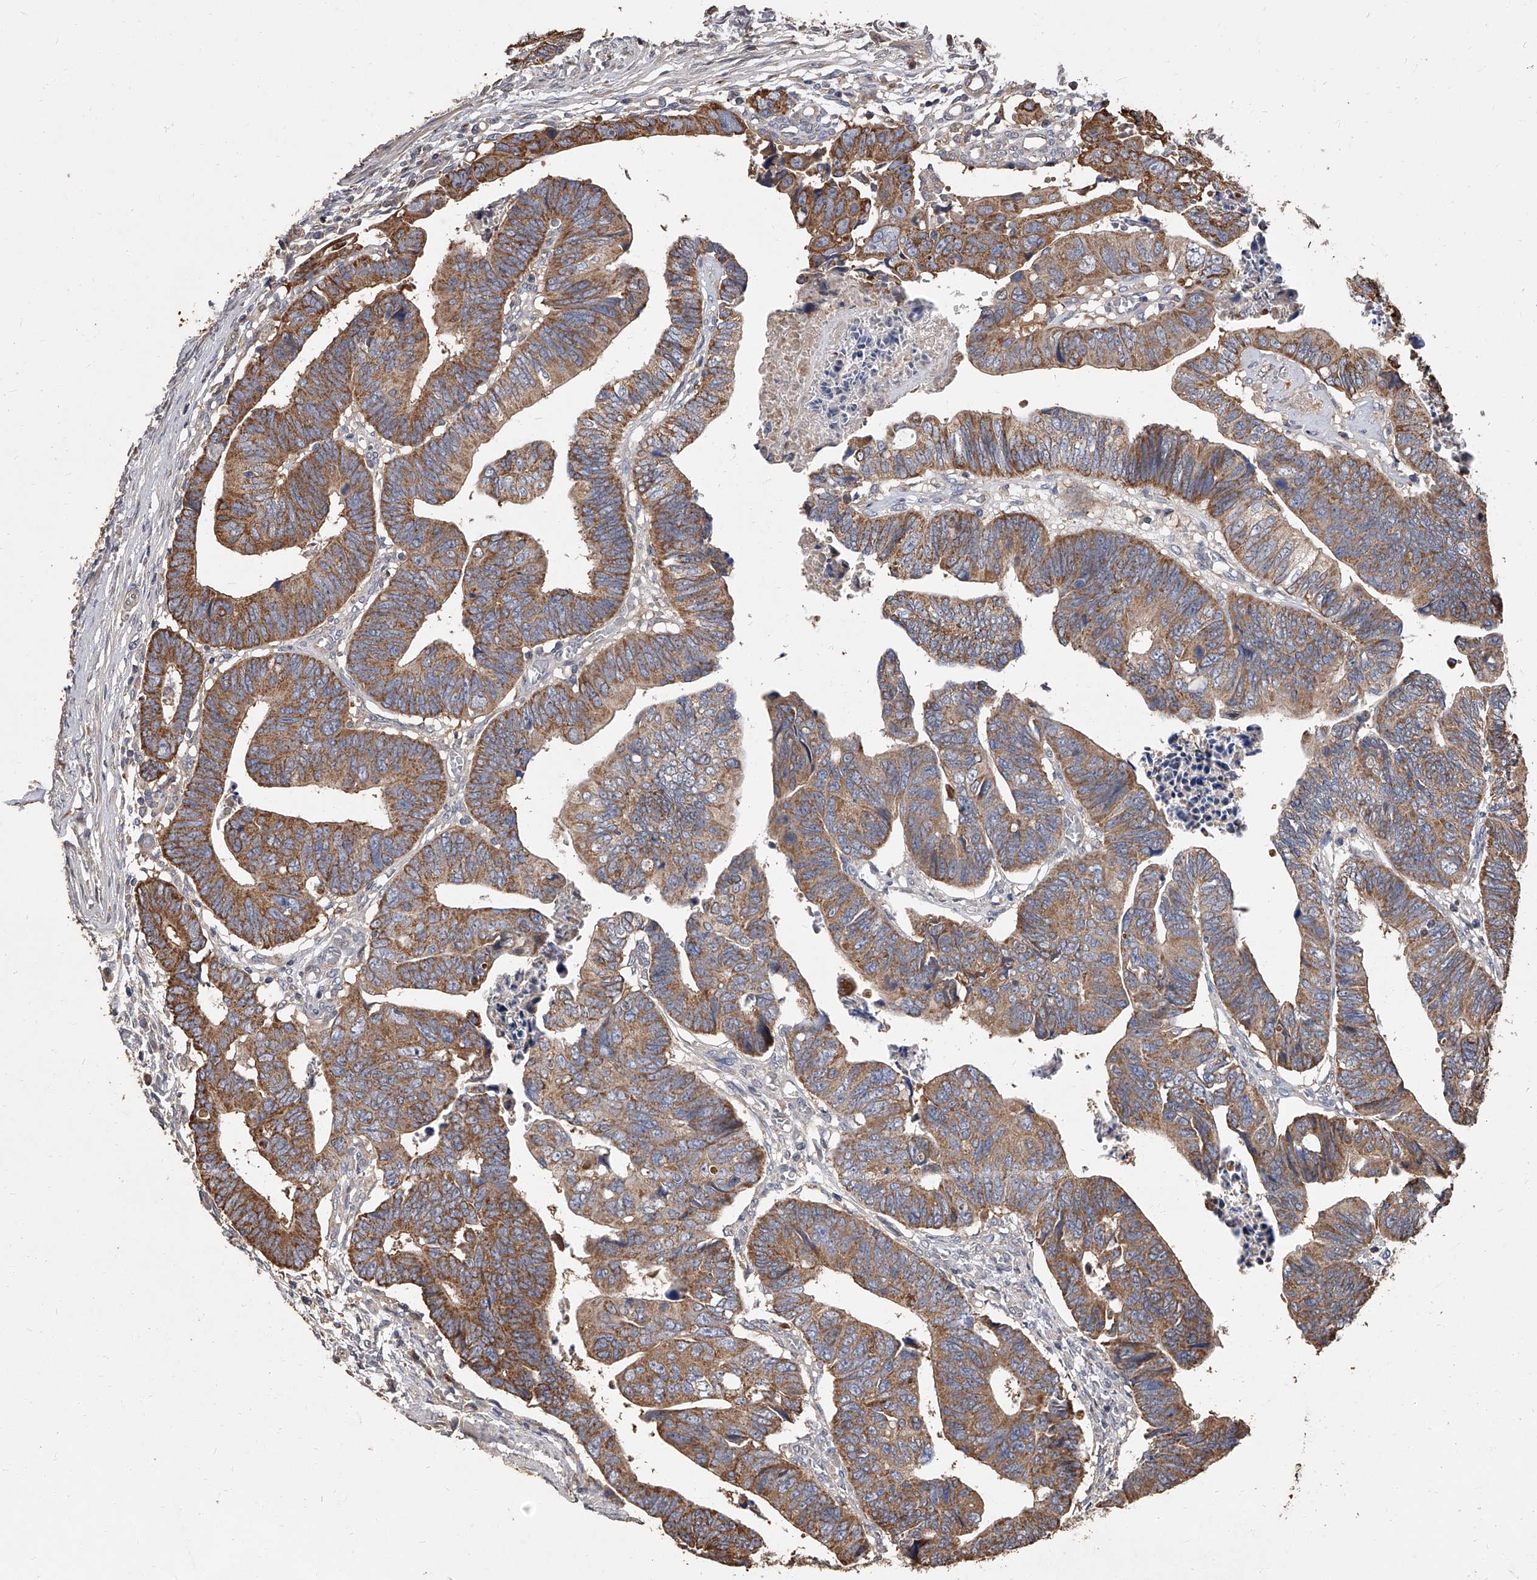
{"staining": {"intensity": "moderate", "quantity": ">75%", "location": "cytoplasmic/membranous"}, "tissue": "colorectal cancer", "cell_type": "Tumor cells", "image_type": "cancer", "snomed": [{"axis": "morphology", "description": "Adenocarcinoma, NOS"}, {"axis": "topography", "description": "Rectum"}], "caption": "Protein staining by immunohistochemistry reveals moderate cytoplasmic/membranous staining in about >75% of tumor cells in colorectal cancer (adenocarcinoma). Nuclei are stained in blue.", "gene": "LTV1", "patient": {"sex": "female", "age": 65}}